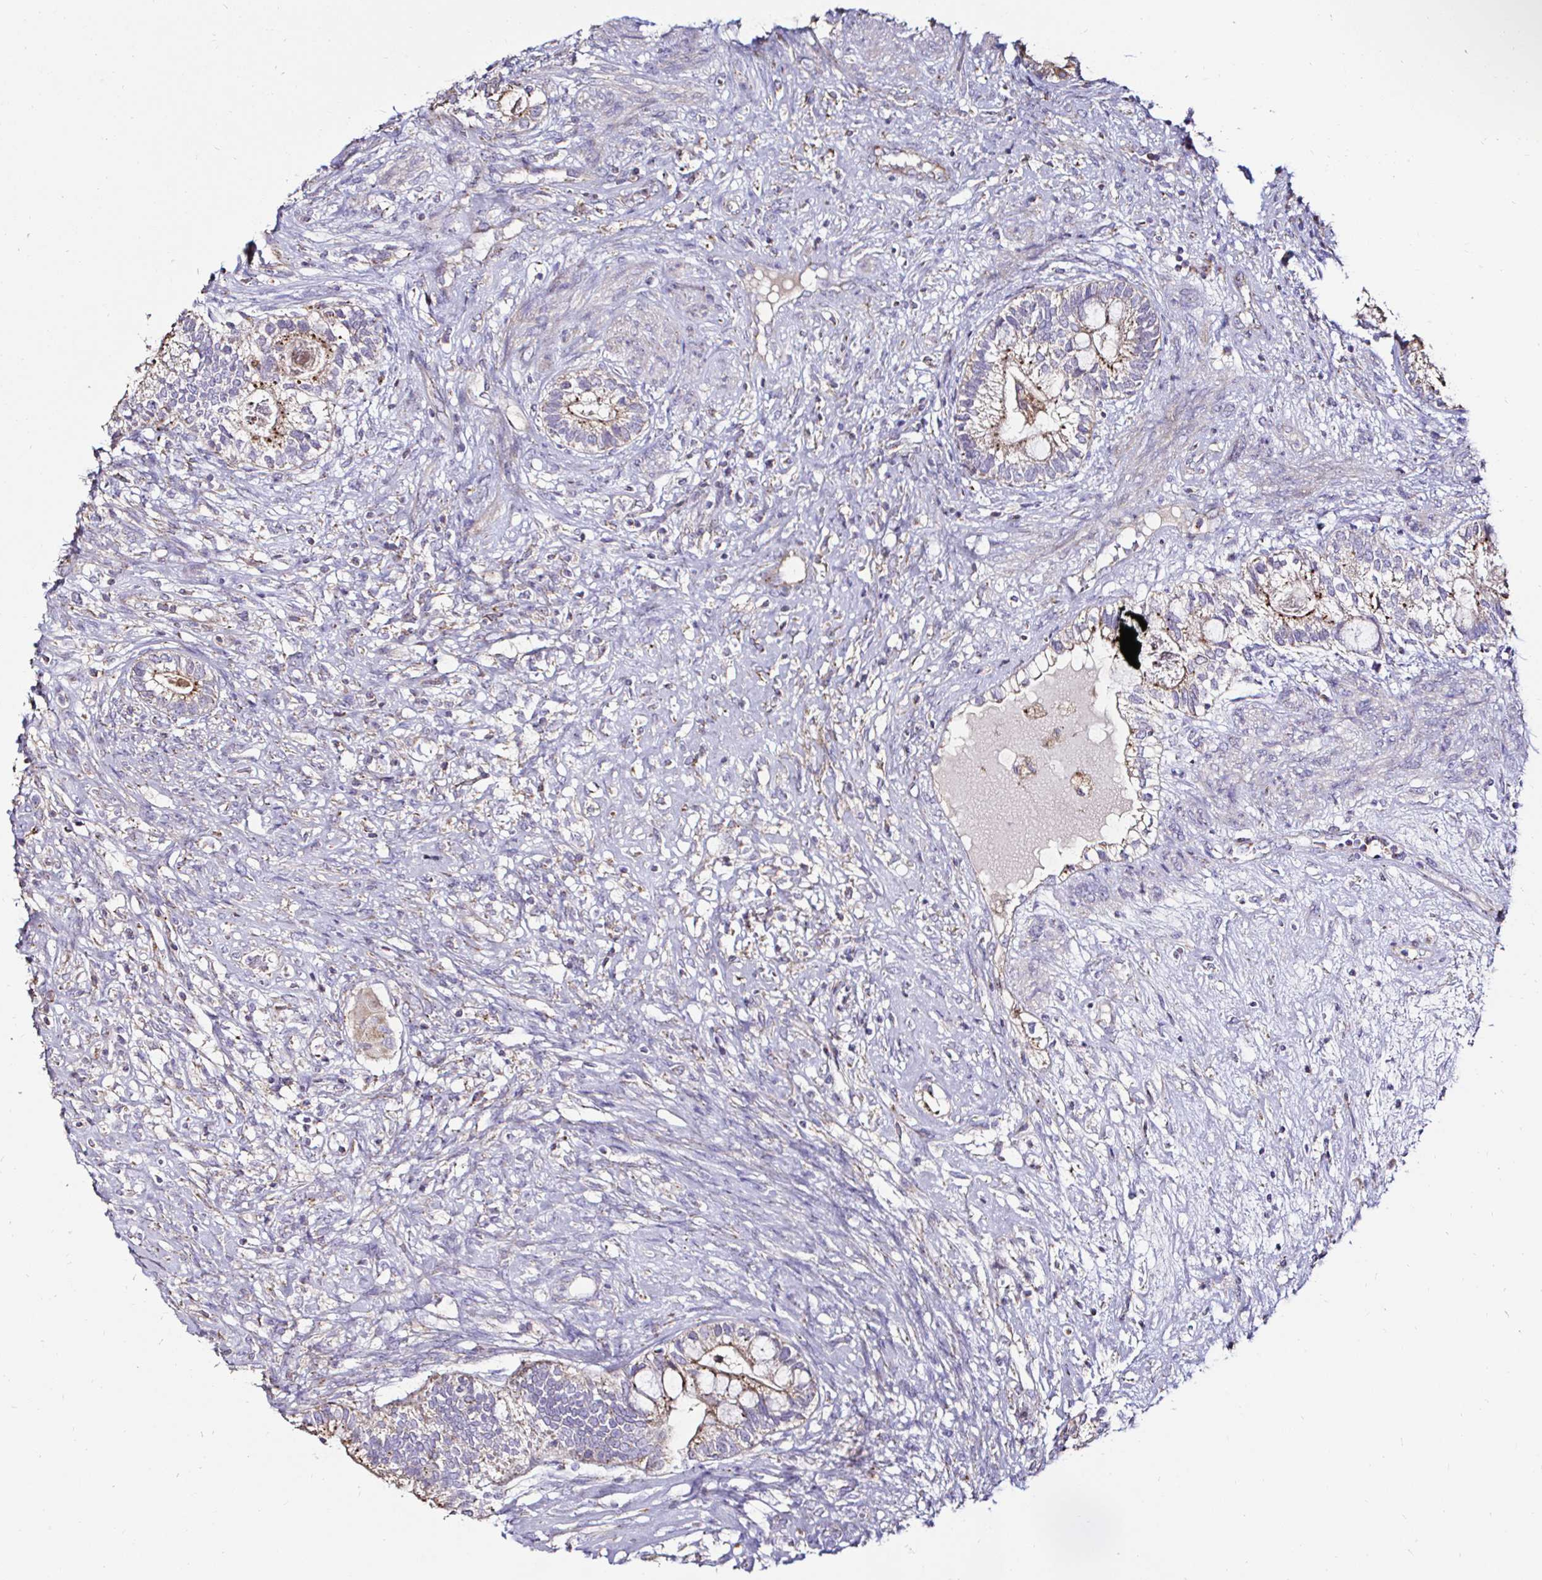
{"staining": {"intensity": "moderate", "quantity": "<25%", "location": "cytoplasmic/membranous"}, "tissue": "testis cancer", "cell_type": "Tumor cells", "image_type": "cancer", "snomed": [{"axis": "morphology", "description": "Seminoma, NOS"}, {"axis": "morphology", "description": "Carcinoma, Embryonal, NOS"}, {"axis": "topography", "description": "Testis"}], "caption": "The image reveals a brown stain indicating the presence of a protein in the cytoplasmic/membranous of tumor cells in testis cancer (embryonal carcinoma). (DAB (3,3'-diaminobenzidine) = brown stain, brightfield microscopy at high magnification).", "gene": "GALNS", "patient": {"sex": "male", "age": 41}}